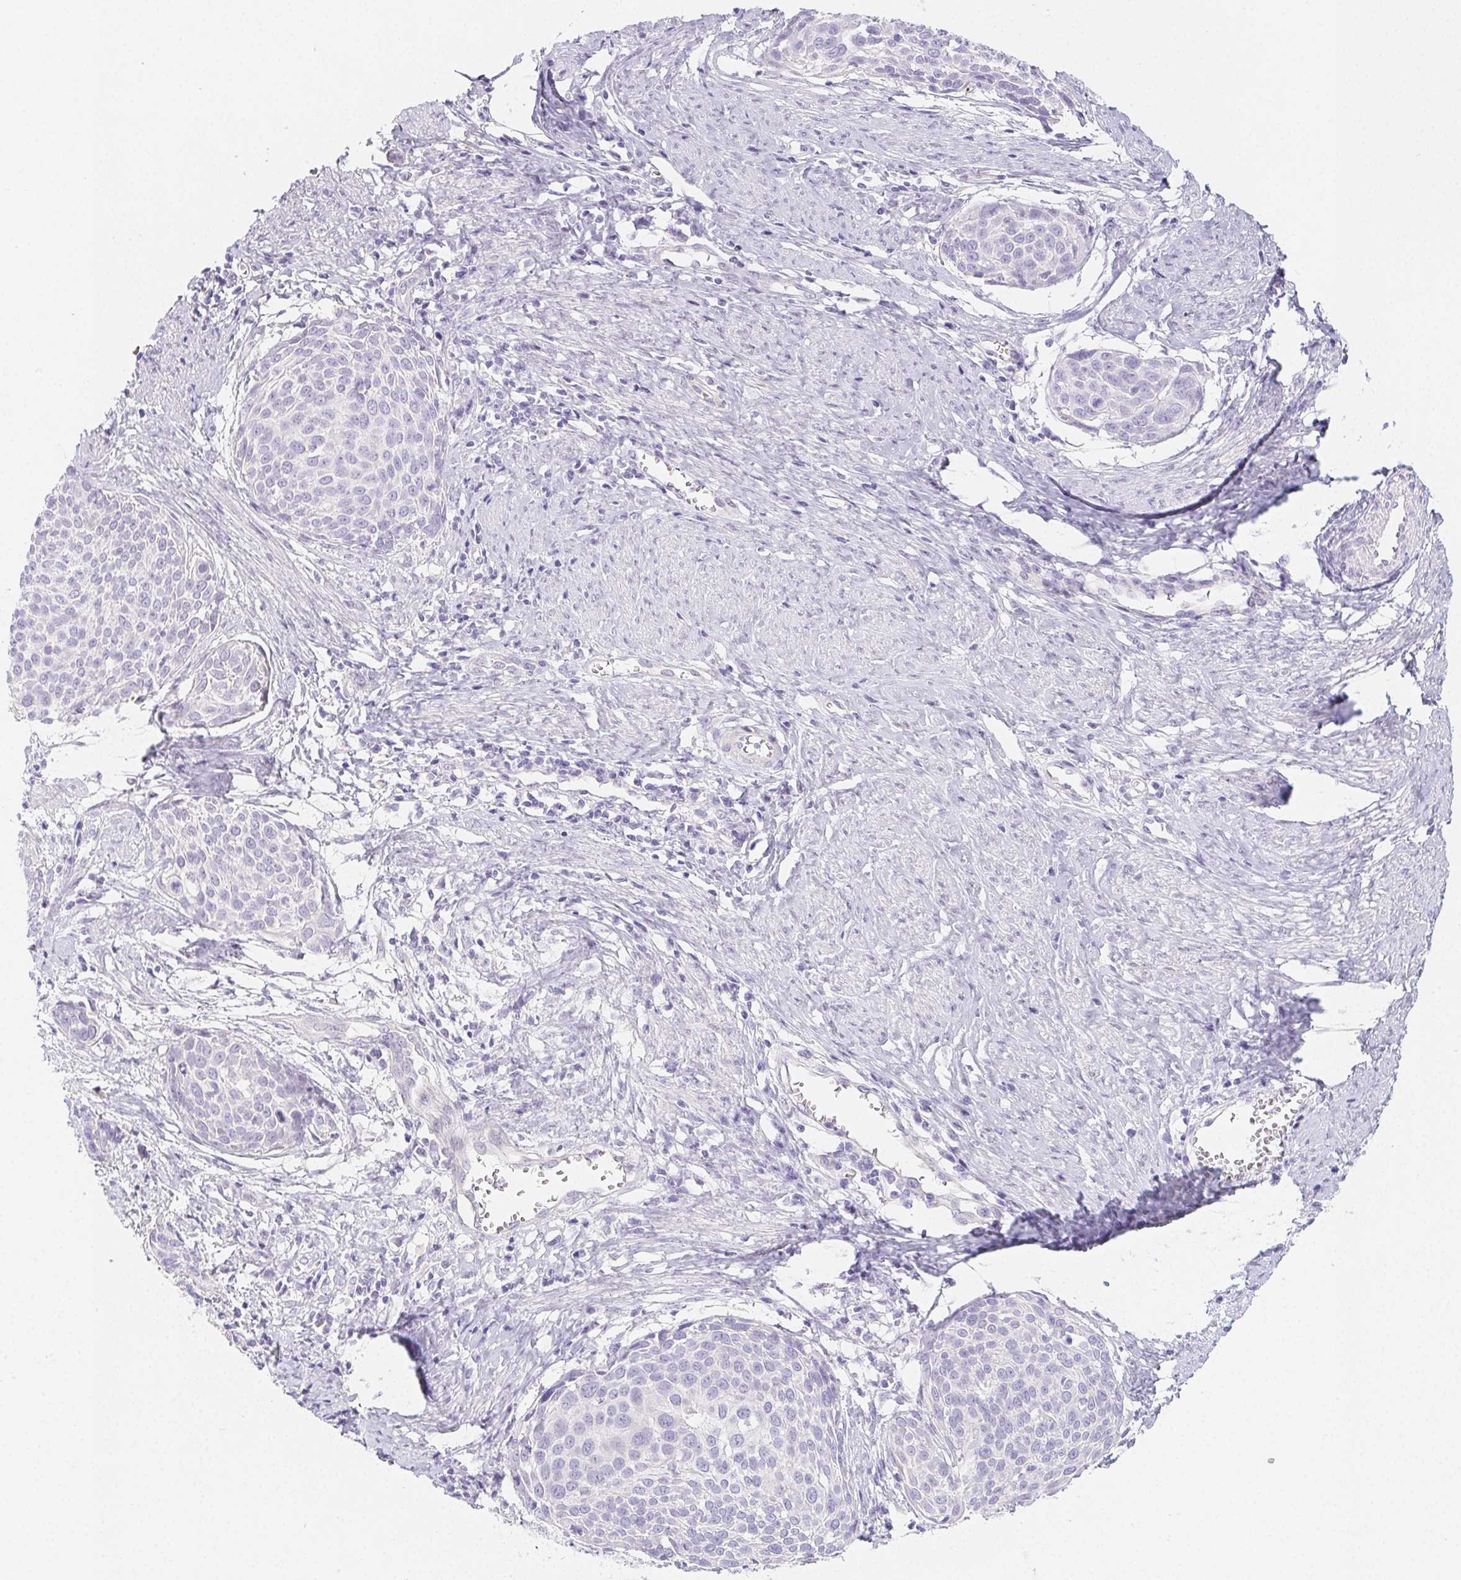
{"staining": {"intensity": "negative", "quantity": "none", "location": "none"}, "tissue": "cervical cancer", "cell_type": "Tumor cells", "image_type": "cancer", "snomed": [{"axis": "morphology", "description": "Squamous cell carcinoma, NOS"}, {"axis": "topography", "description": "Cervix"}], "caption": "High magnification brightfield microscopy of cervical cancer stained with DAB (brown) and counterstained with hematoxylin (blue): tumor cells show no significant positivity.", "gene": "ZBBX", "patient": {"sex": "female", "age": 39}}